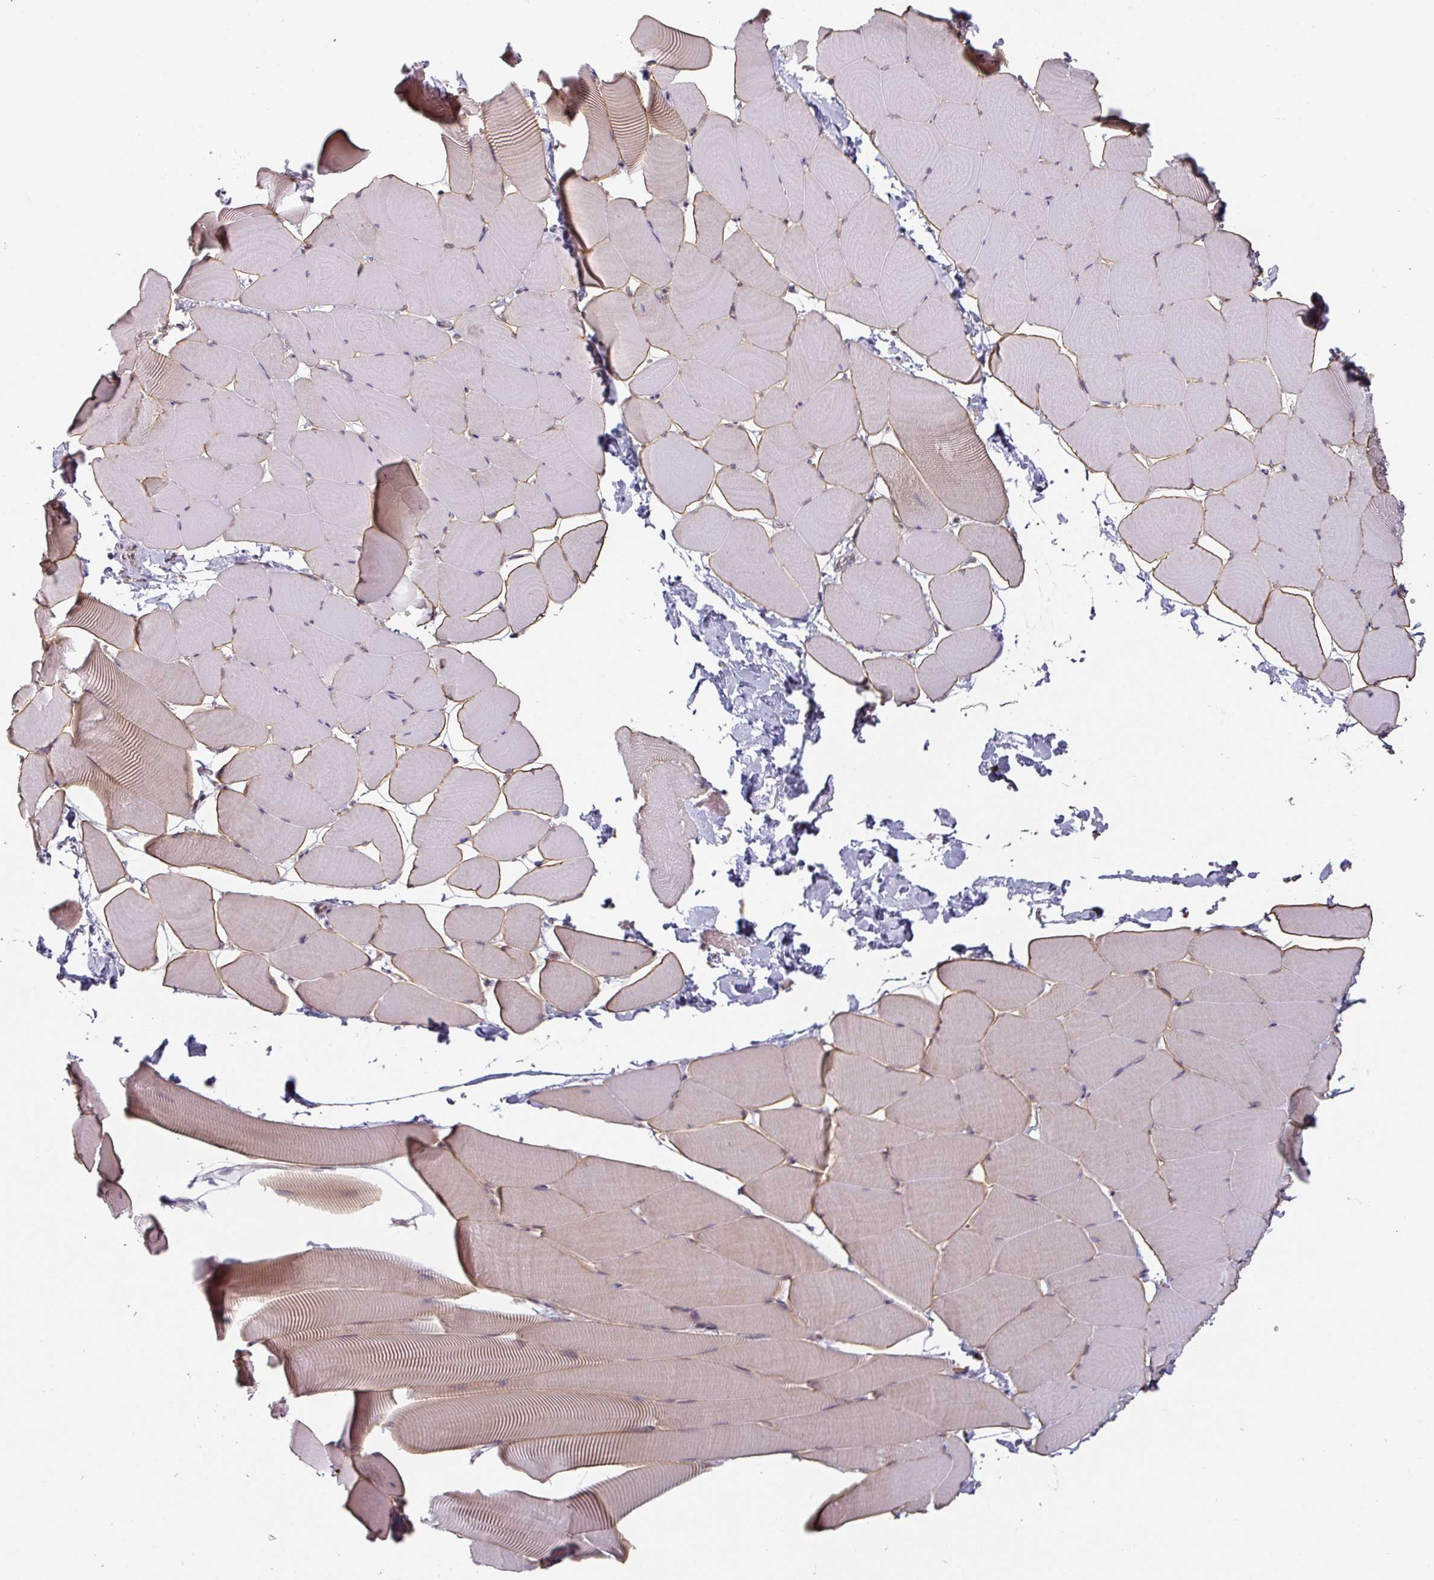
{"staining": {"intensity": "moderate", "quantity": "25%-75%", "location": "cytoplasmic/membranous"}, "tissue": "skeletal muscle", "cell_type": "Myocytes", "image_type": "normal", "snomed": [{"axis": "morphology", "description": "Normal tissue, NOS"}, {"axis": "topography", "description": "Skeletal muscle"}], "caption": "About 25%-75% of myocytes in benign skeletal muscle reveal moderate cytoplasmic/membranous protein staining as visualized by brown immunohistochemical staining.", "gene": "CEP78", "patient": {"sex": "male", "age": 25}}